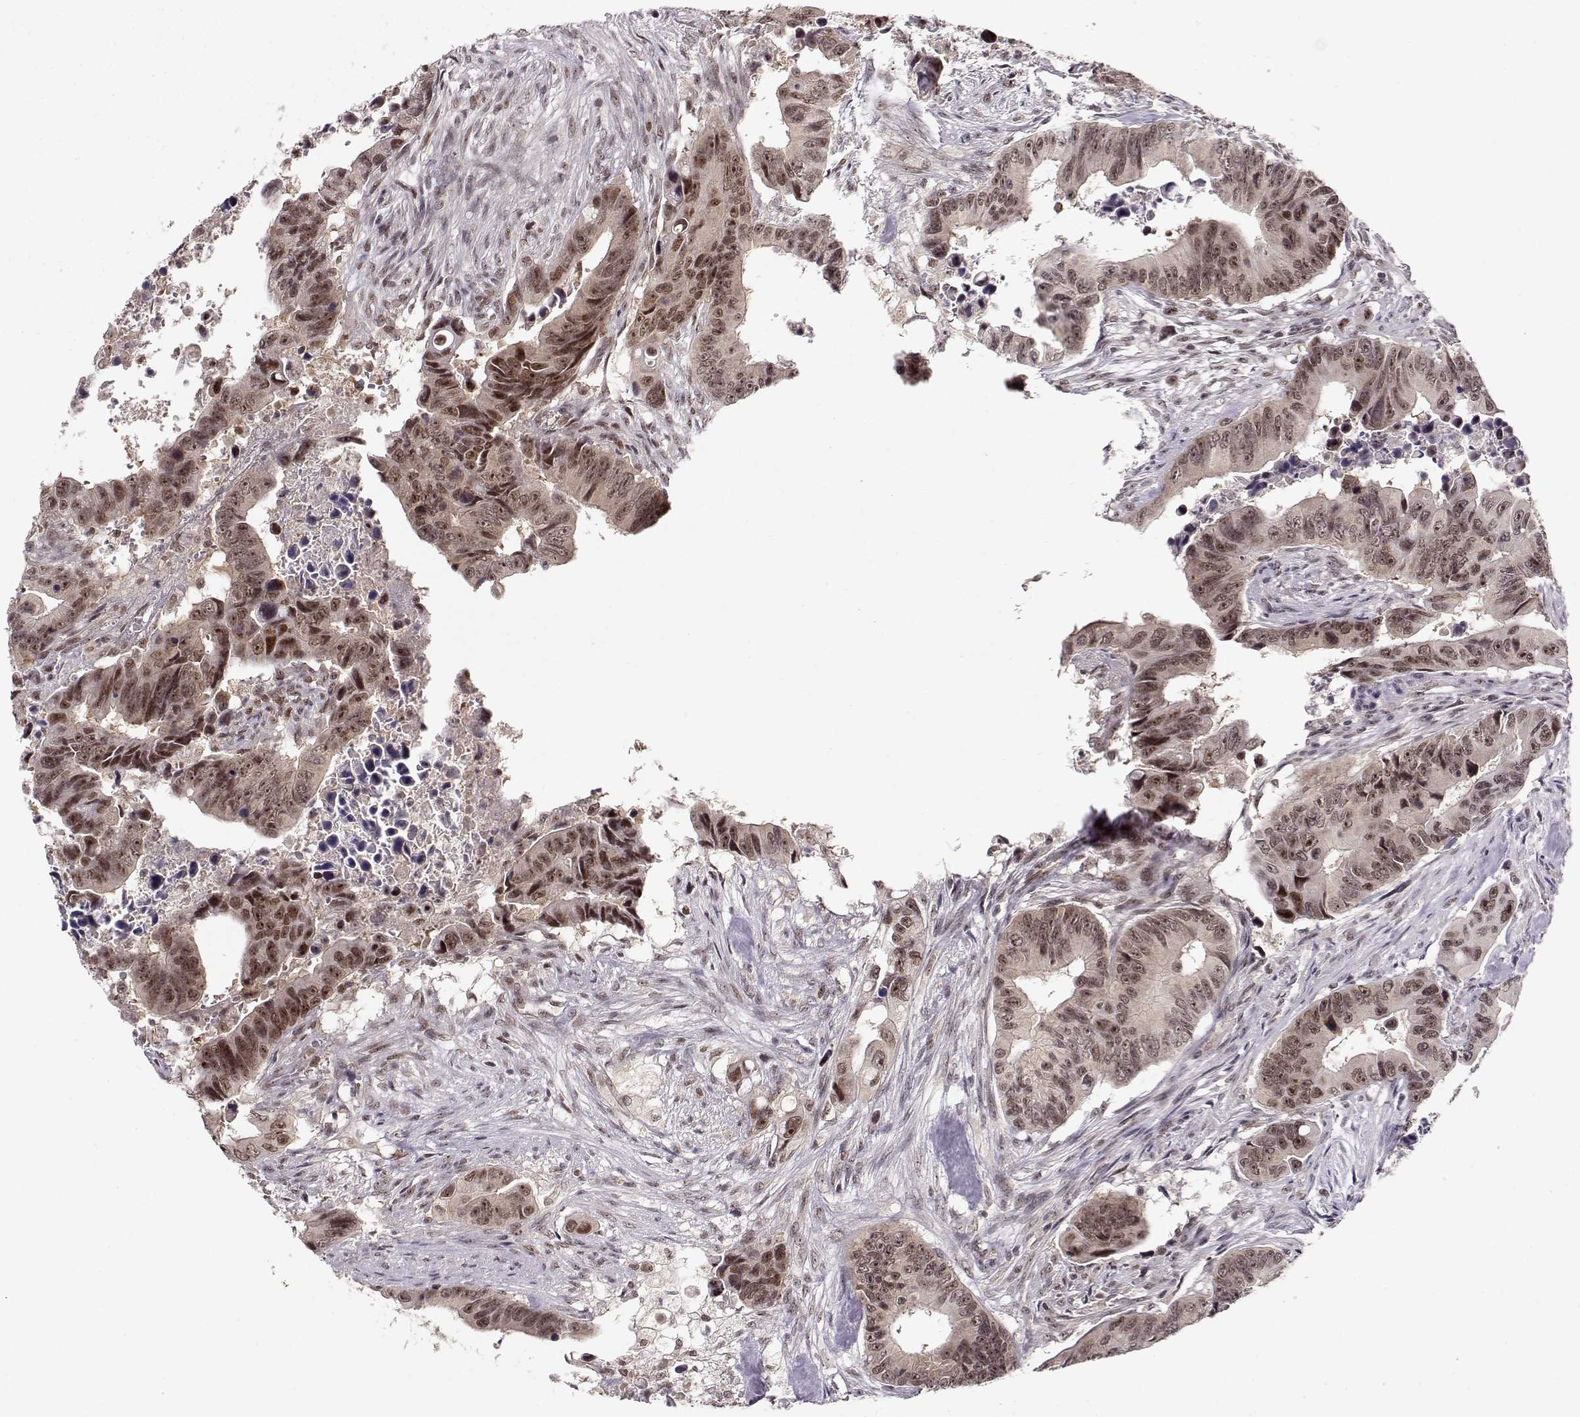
{"staining": {"intensity": "moderate", "quantity": ">75%", "location": "cytoplasmic/membranous,nuclear"}, "tissue": "colorectal cancer", "cell_type": "Tumor cells", "image_type": "cancer", "snomed": [{"axis": "morphology", "description": "Adenocarcinoma, NOS"}, {"axis": "topography", "description": "Colon"}], "caption": "A micrograph showing moderate cytoplasmic/membranous and nuclear expression in approximately >75% of tumor cells in colorectal adenocarcinoma, as visualized by brown immunohistochemical staining.", "gene": "CSNK2A1", "patient": {"sex": "female", "age": 87}}